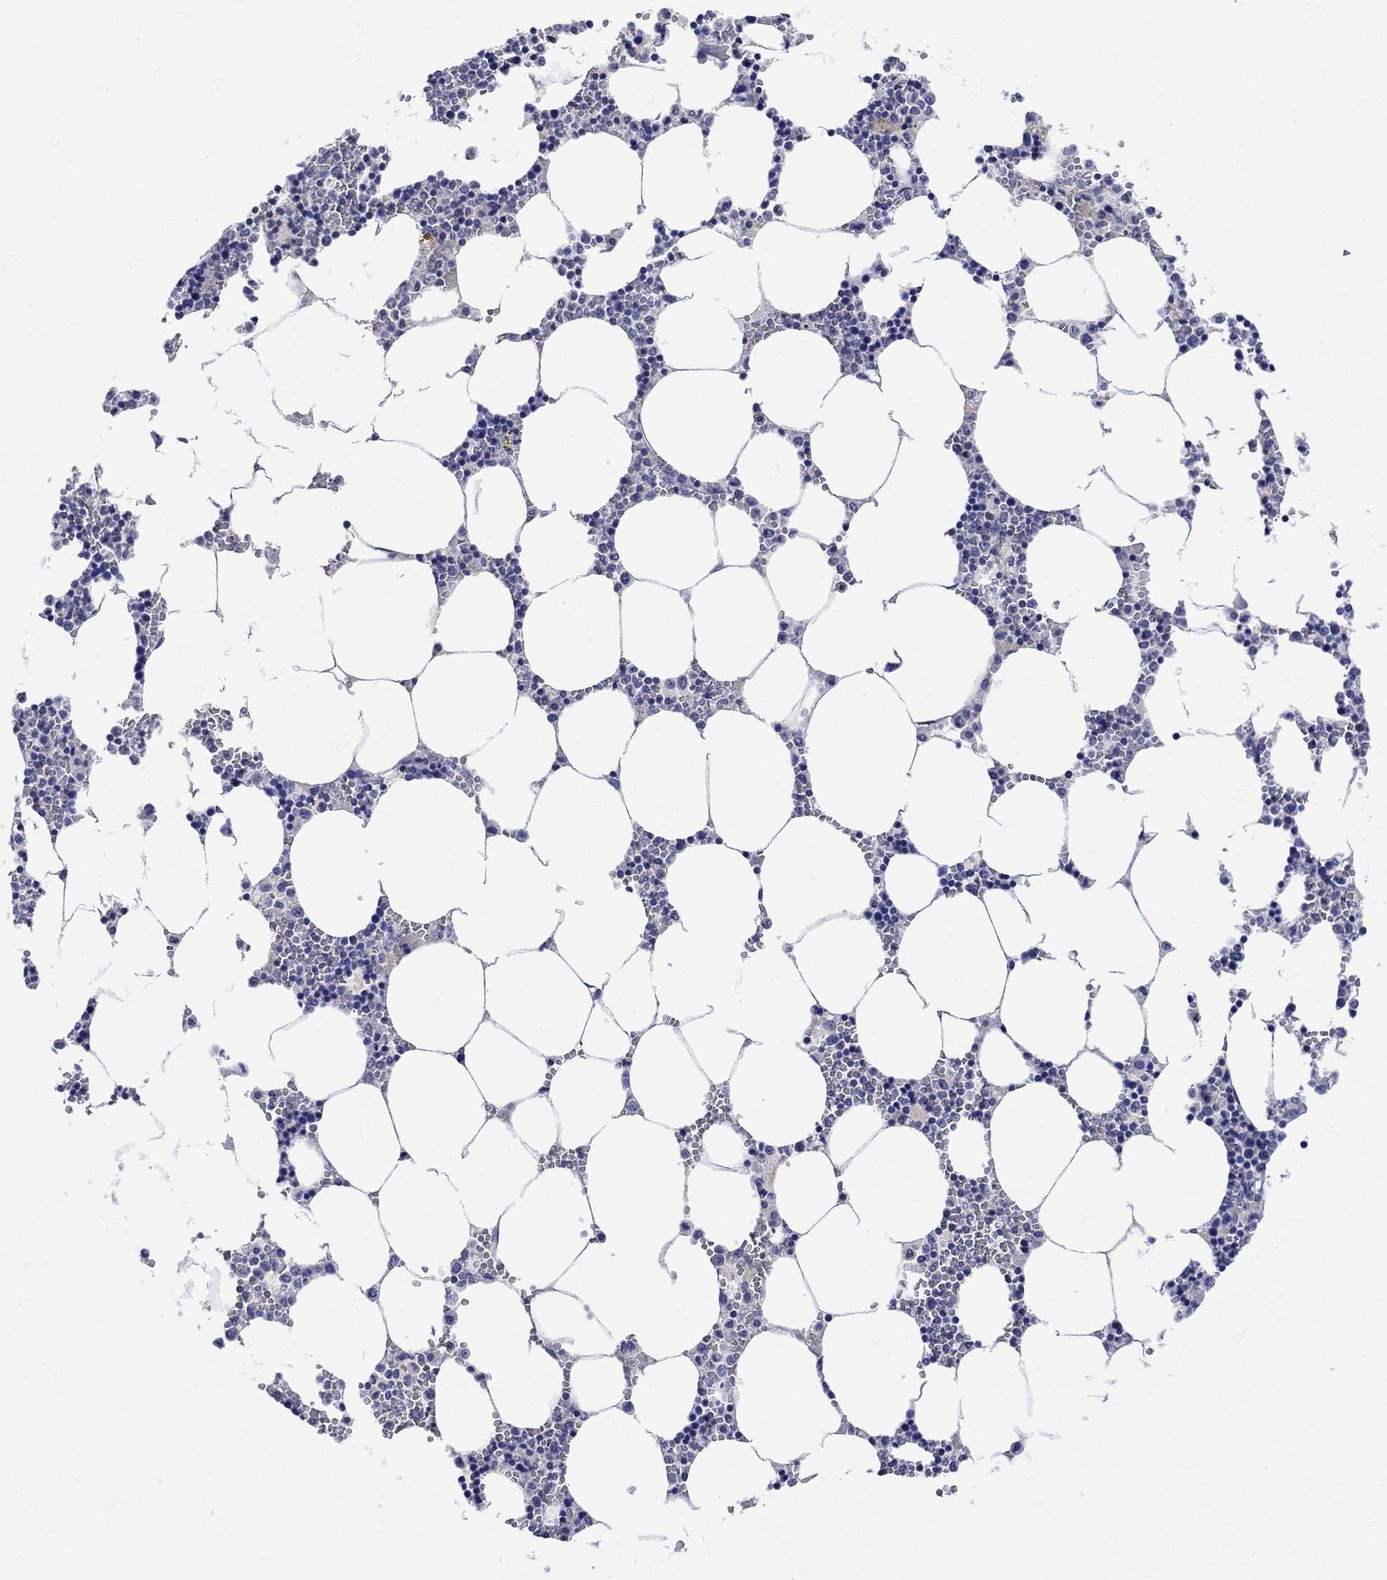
{"staining": {"intensity": "negative", "quantity": "none", "location": "none"}, "tissue": "bone marrow", "cell_type": "Hematopoietic cells", "image_type": "normal", "snomed": [{"axis": "morphology", "description": "Normal tissue, NOS"}, {"axis": "topography", "description": "Bone marrow"}], "caption": "Protein analysis of benign bone marrow displays no significant expression in hematopoietic cells. The staining was performed using DAB (3,3'-diaminobenzidine) to visualize the protein expression in brown, while the nuclei were stained in blue with hematoxylin (Magnification: 20x).", "gene": "MSI1", "patient": {"sex": "female", "age": 64}}